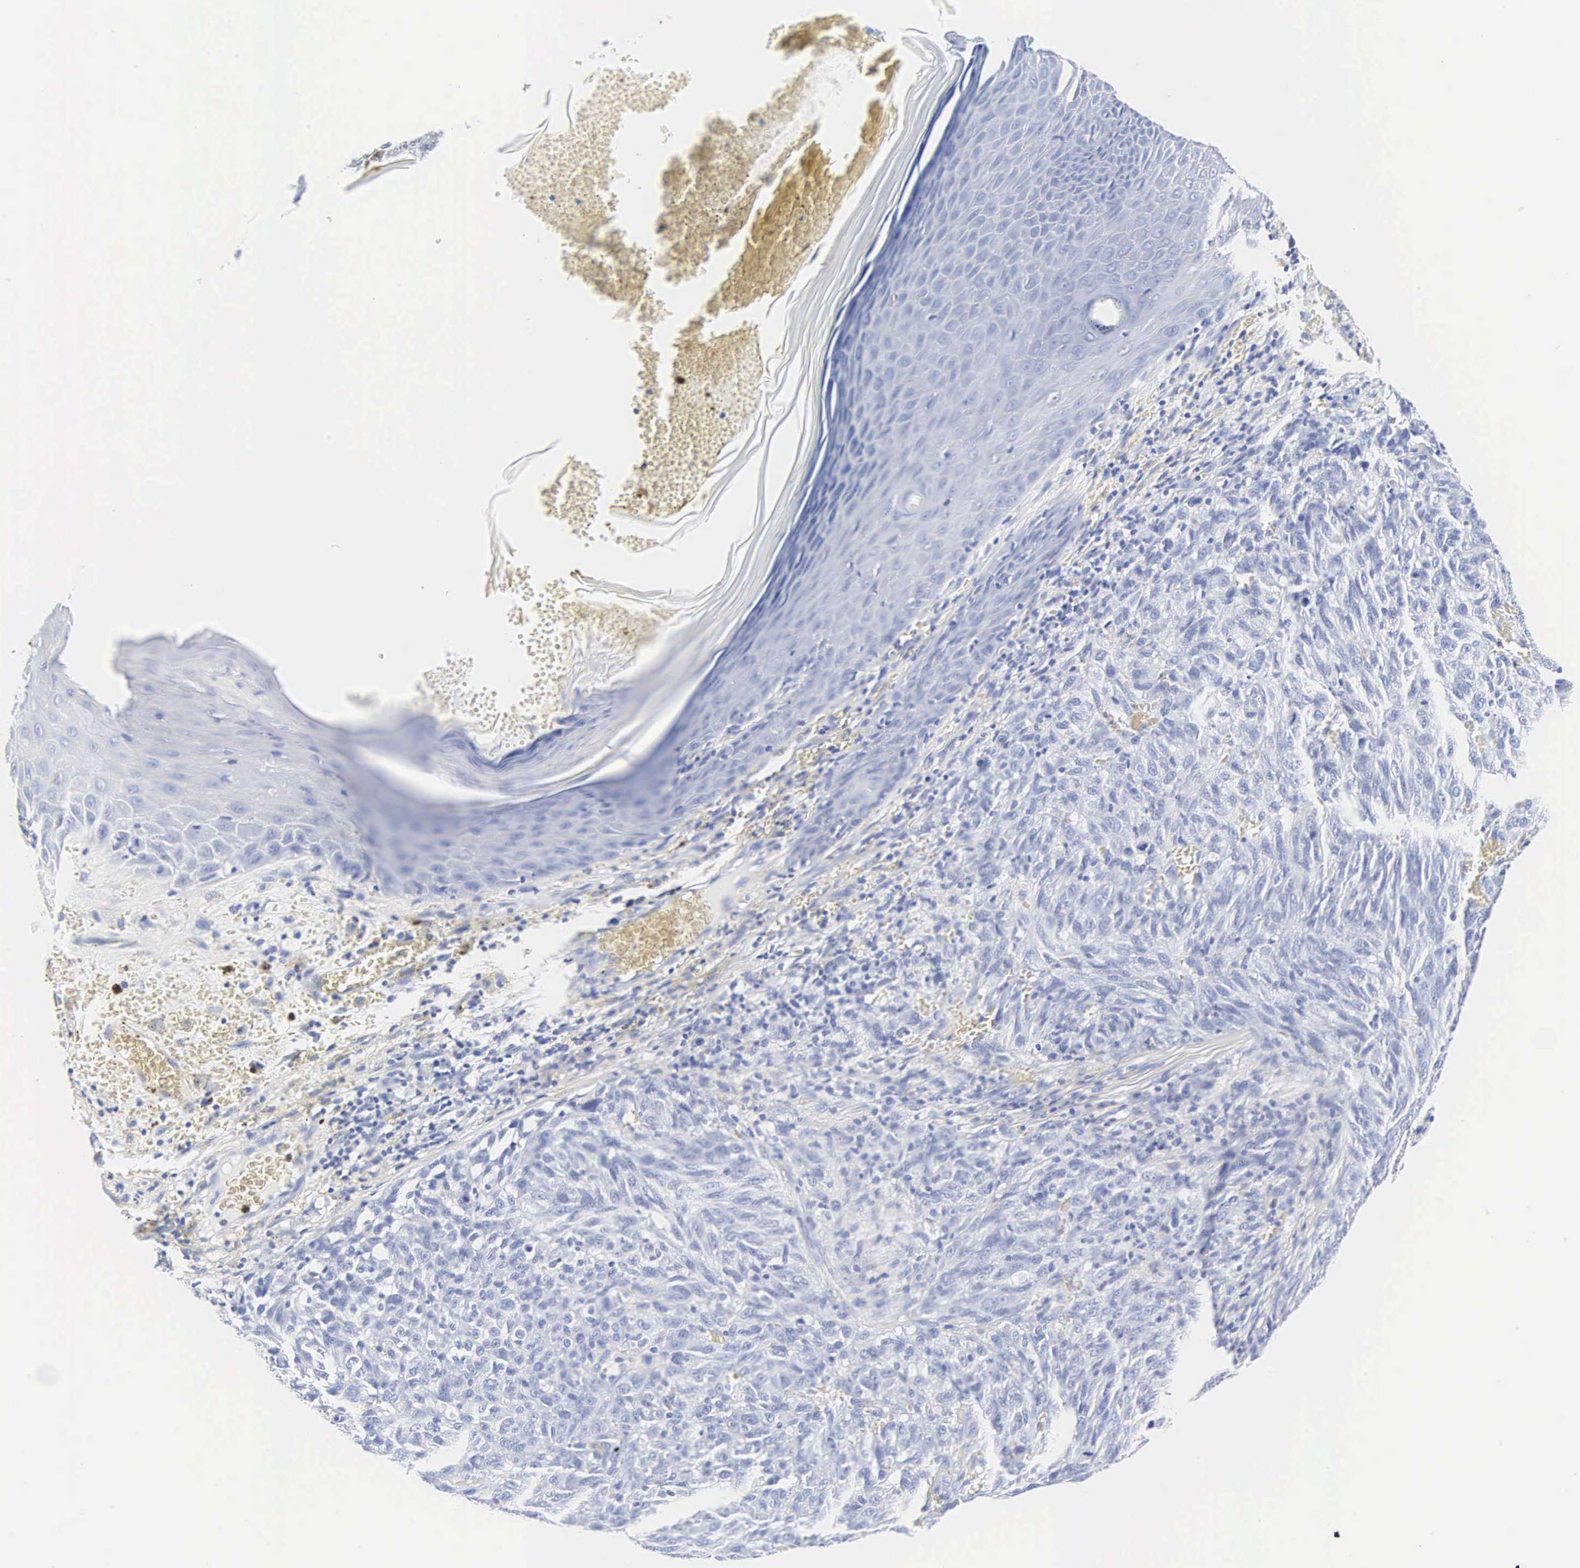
{"staining": {"intensity": "negative", "quantity": "none", "location": "none"}, "tissue": "melanoma", "cell_type": "Tumor cells", "image_type": "cancer", "snomed": [{"axis": "morphology", "description": "Malignant melanoma, NOS"}, {"axis": "topography", "description": "Skin"}], "caption": "There is no significant staining in tumor cells of melanoma. Brightfield microscopy of immunohistochemistry (IHC) stained with DAB (3,3'-diaminobenzidine) (brown) and hematoxylin (blue), captured at high magnification.", "gene": "INS", "patient": {"sex": "male", "age": 76}}